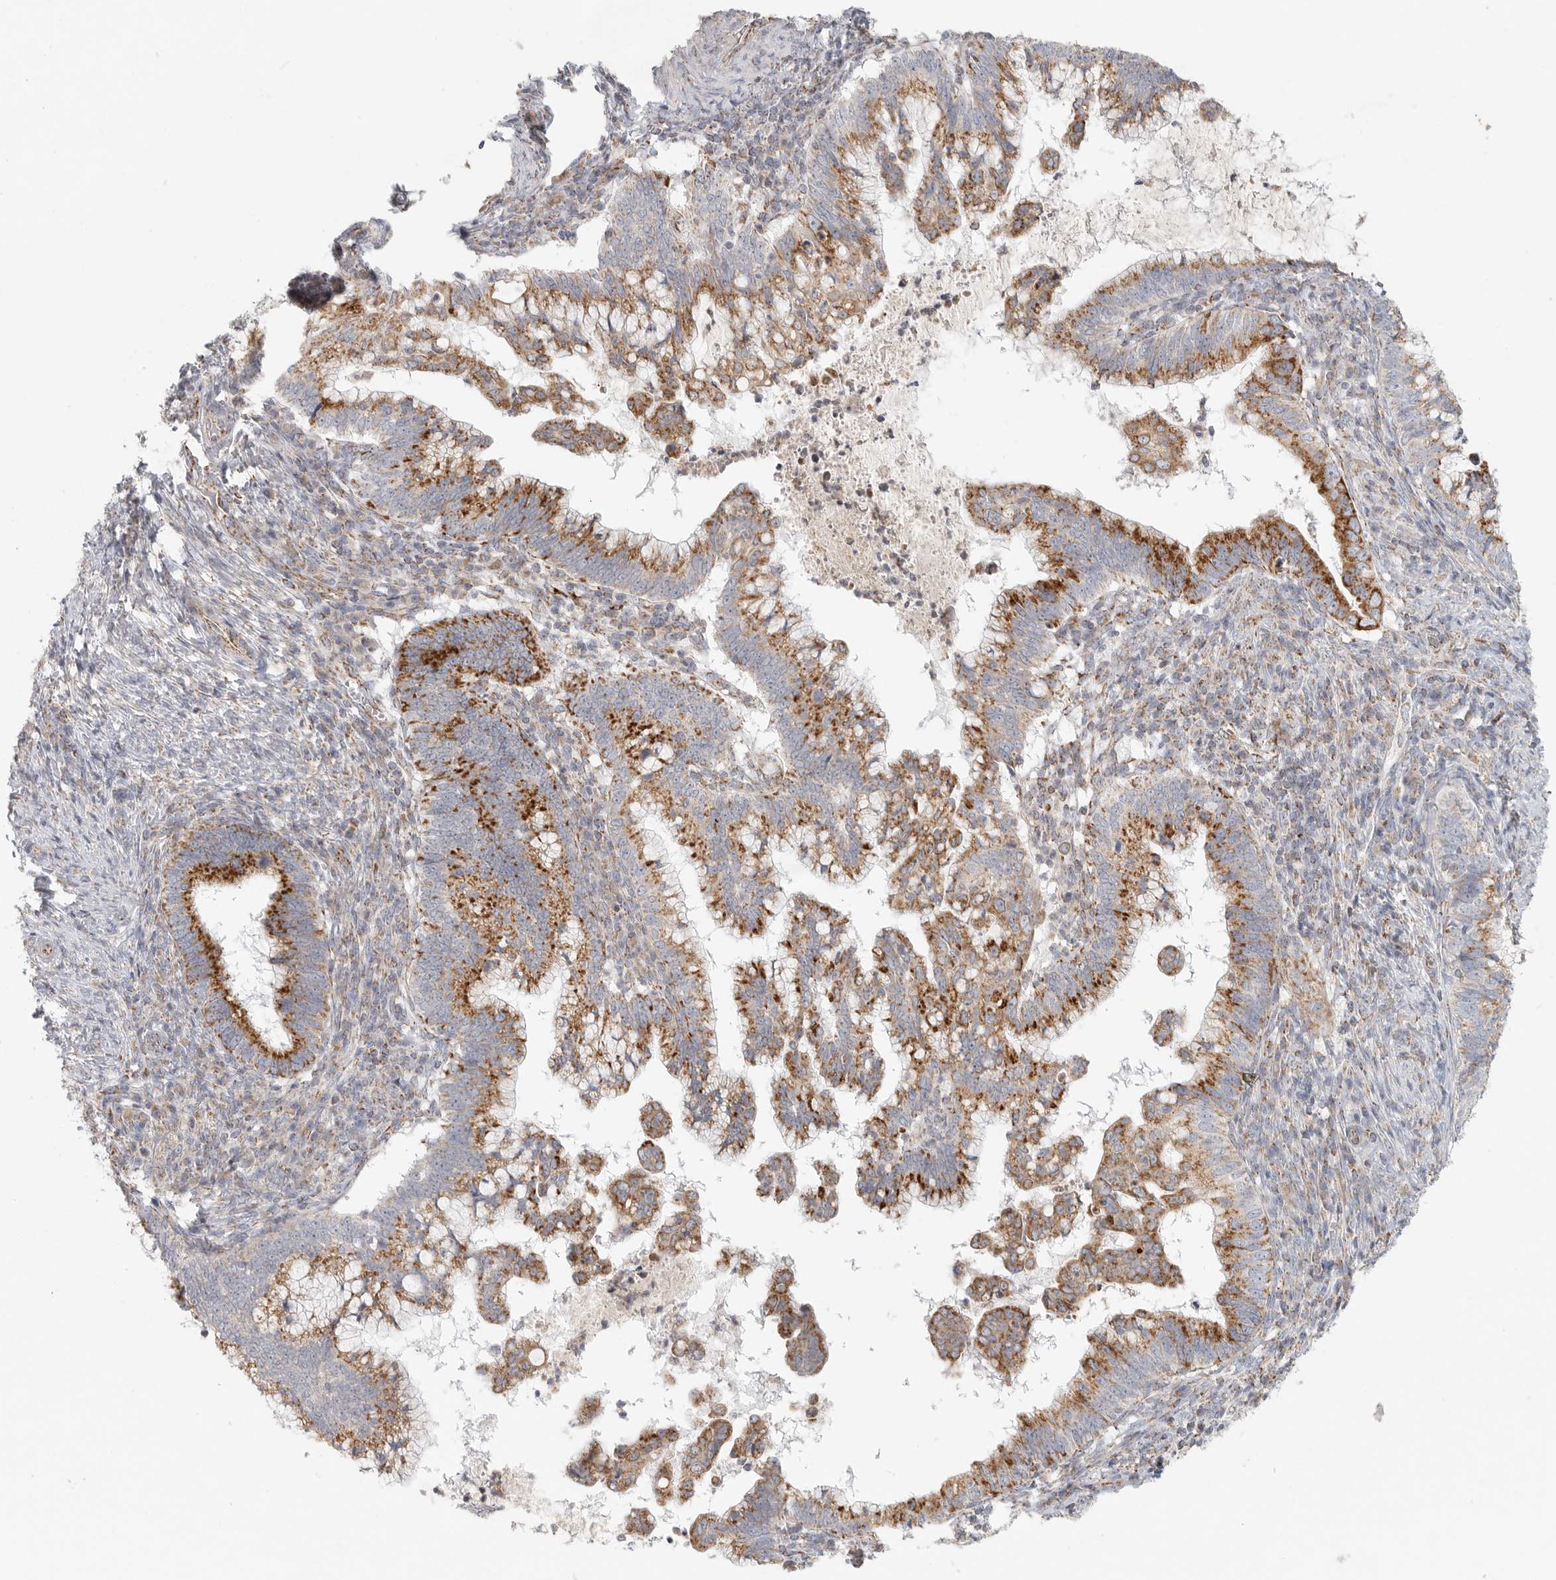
{"staining": {"intensity": "moderate", "quantity": ">75%", "location": "cytoplasmic/membranous"}, "tissue": "cervical cancer", "cell_type": "Tumor cells", "image_type": "cancer", "snomed": [{"axis": "morphology", "description": "Adenocarcinoma, NOS"}, {"axis": "topography", "description": "Cervix"}], "caption": "Immunohistochemistry (IHC) (DAB (3,3'-diaminobenzidine)) staining of cervical adenocarcinoma demonstrates moderate cytoplasmic/membranous protein expression in approximately >75% of tumor cells.", "gene": "SLC25A26", "patient": {"sex": "female", "age": 36}}